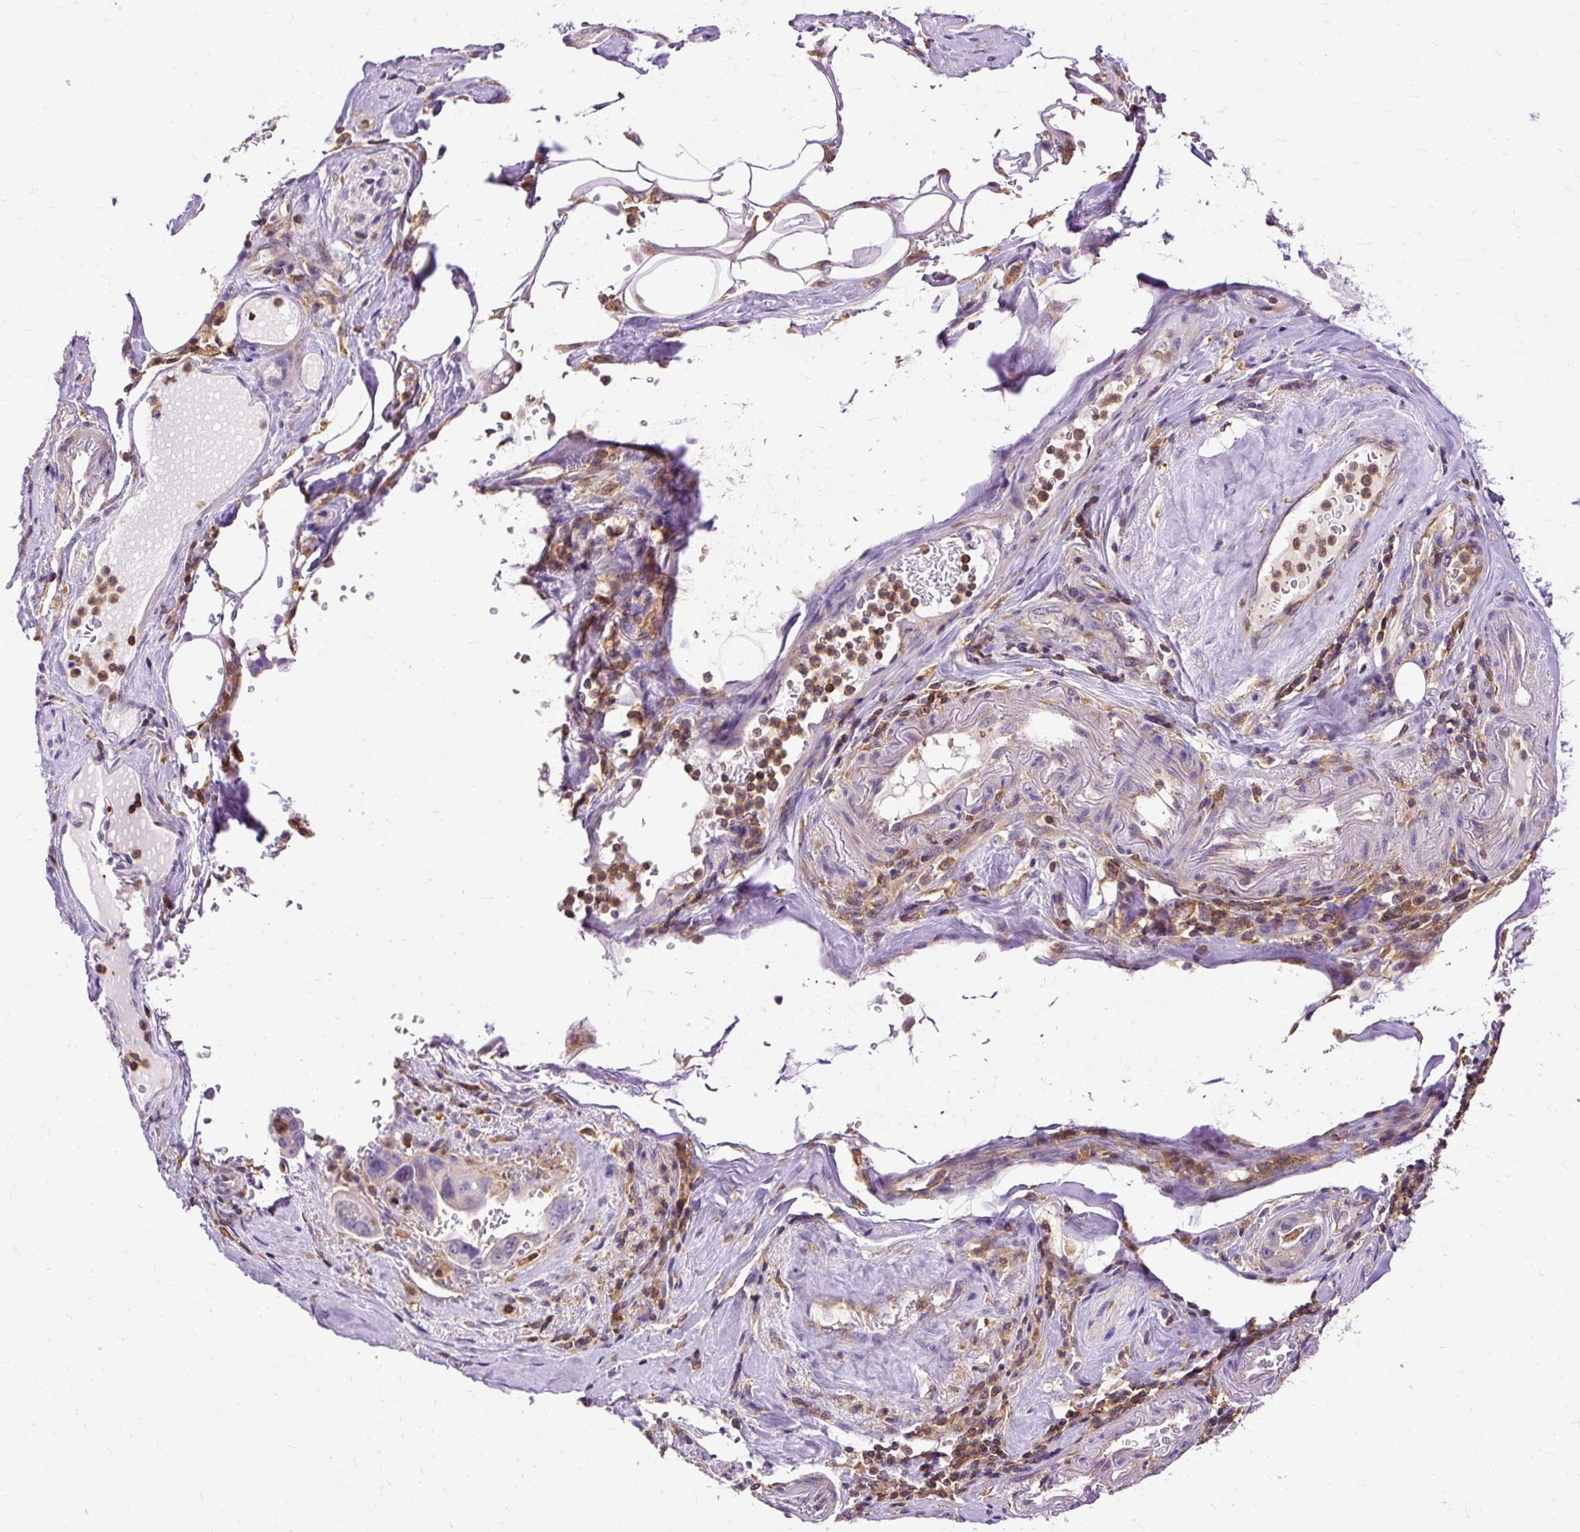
{"staining": {"intensity": "weak", "quantity": ">75%", "location": "cytoplasmic/membranous"}, "tissue": "pancreatic cancer", "cell_type": "Tumor cells", "image_type": "cancer", "snomed": [{"axis": "morphology", "description": "Adenocarcinoma, NOS"}, {"axis": "topography", "description": "Pancreas"}], "caption": "Immunohistochemistry micrograph of human adenocarcinoma (pancreatic) stained for a protein (brown), which displays low levels of weak cytoplasmic/membranous staining in about >75% of tumor cells.", "gene": "TWF2", "patient": {"sex": "male", "age": 70}}